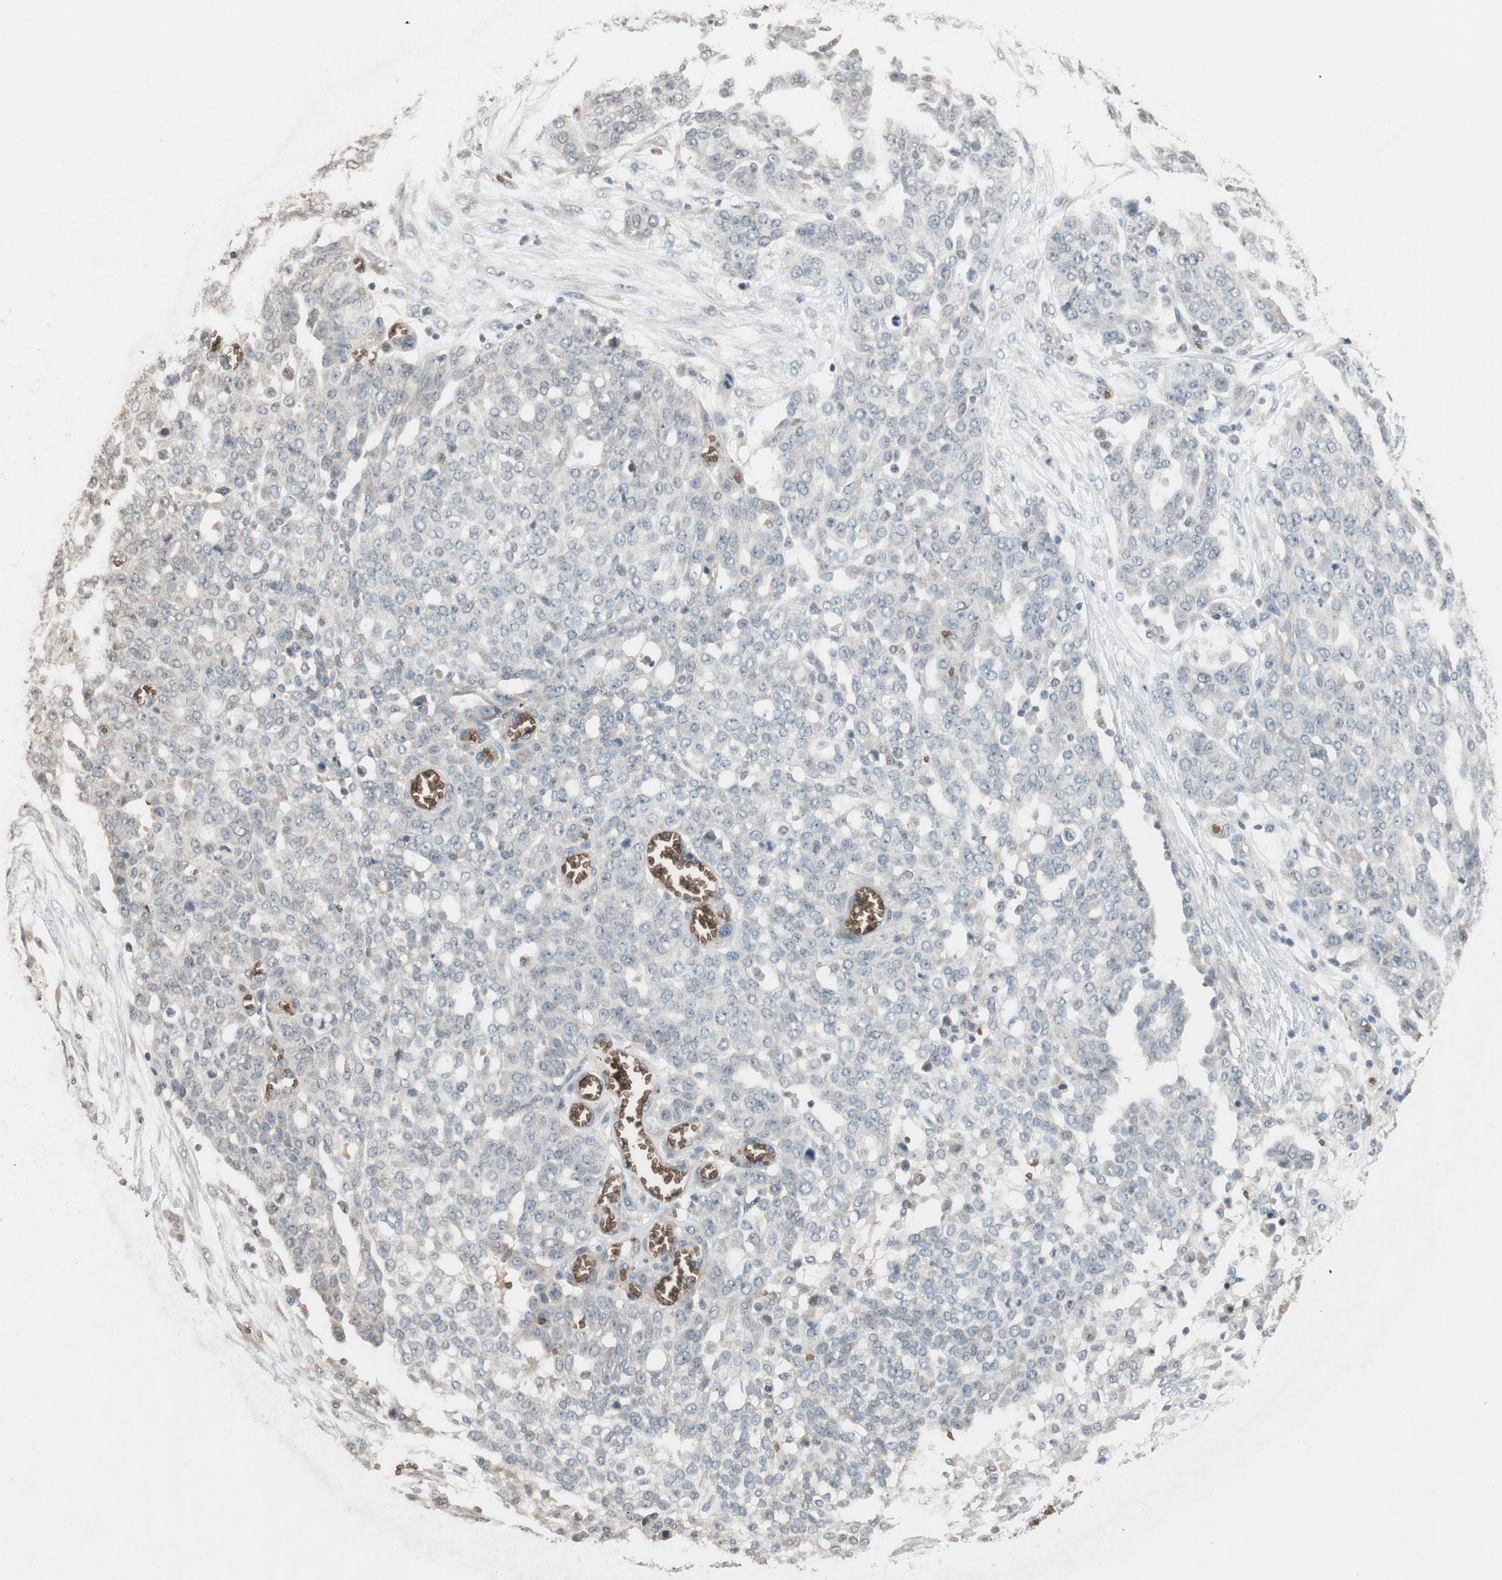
{"staining": {"intensity": "negative", "quantity": "none", "location": "none"}, "tissue": "ovarian cancer", "cell_type": "Tumor cells", "image_type": "cancer", "snomed": [{"axis": "morphology", "description": "Cystadenocarcinoma, serous, NOS"}, {"axis": "topography", "description": "Soft tissue"}, {"axis": "topography", "description": "Ovary"}], "caption": "High magnification brightfield microscopy of ovarian serous cystadenocarcinoma stained with DAB (brown) and counterstained with hematoxylin (blue): tumor cells show no significant staining. (DAB IHC visualized using brightfield microscopy, high magnification).", "gene": "GYPC", "patient": {"sex": "female", "age": 57}}